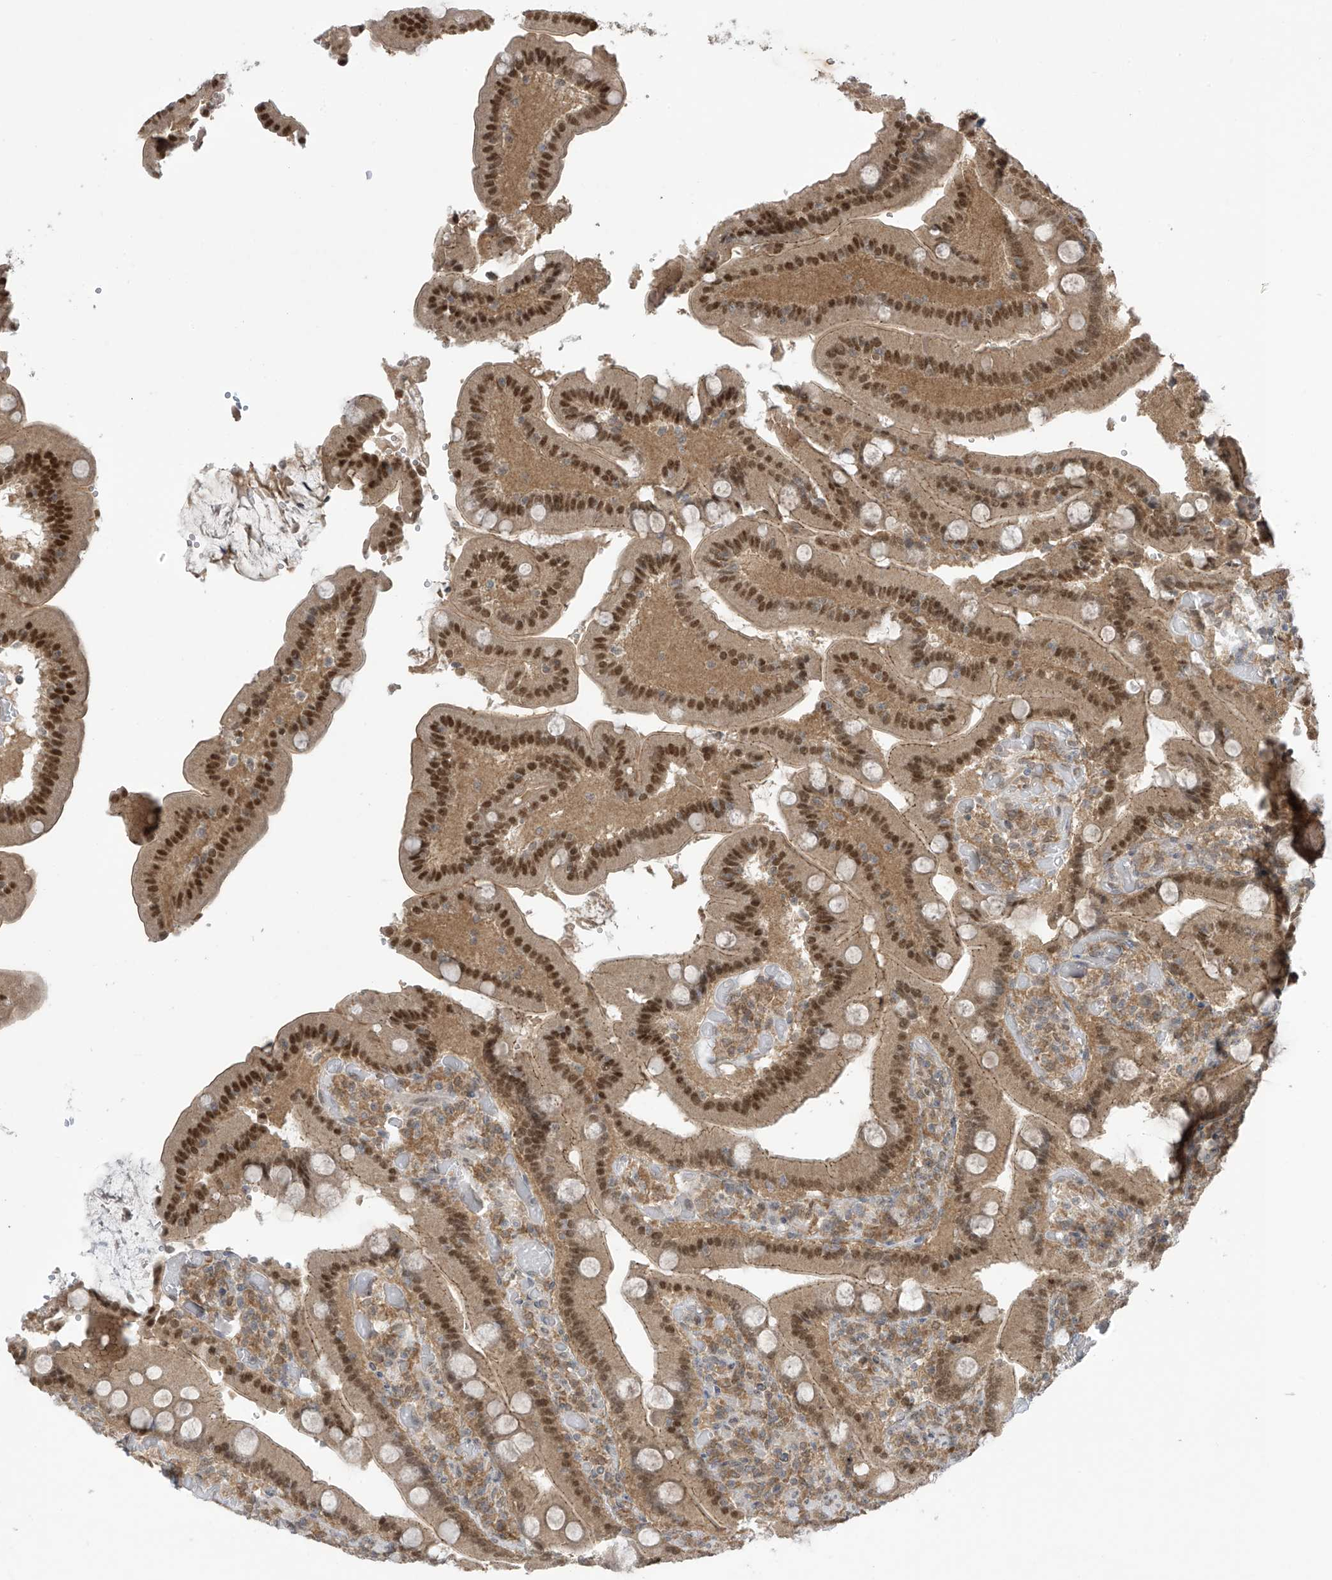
{"staining": {"intensity": "moderate", "quantity": ">75%", "location": "nuclear"}, "tissue": "duodenum", "cell_type": "Glandular cells", "image_type": "normal", "snomed": [{"axis": "morphology", "description": "Normal tissue, NOS"}, {"axis": "topography", "description": "Duodenum"}], "caption": "Glandular cells demonstrate moderate nuclear positivity in about >75% of cells in unremarkable duodenum.", "gene": "LCOR", "patient": {"sex": "female", "age": 62}}